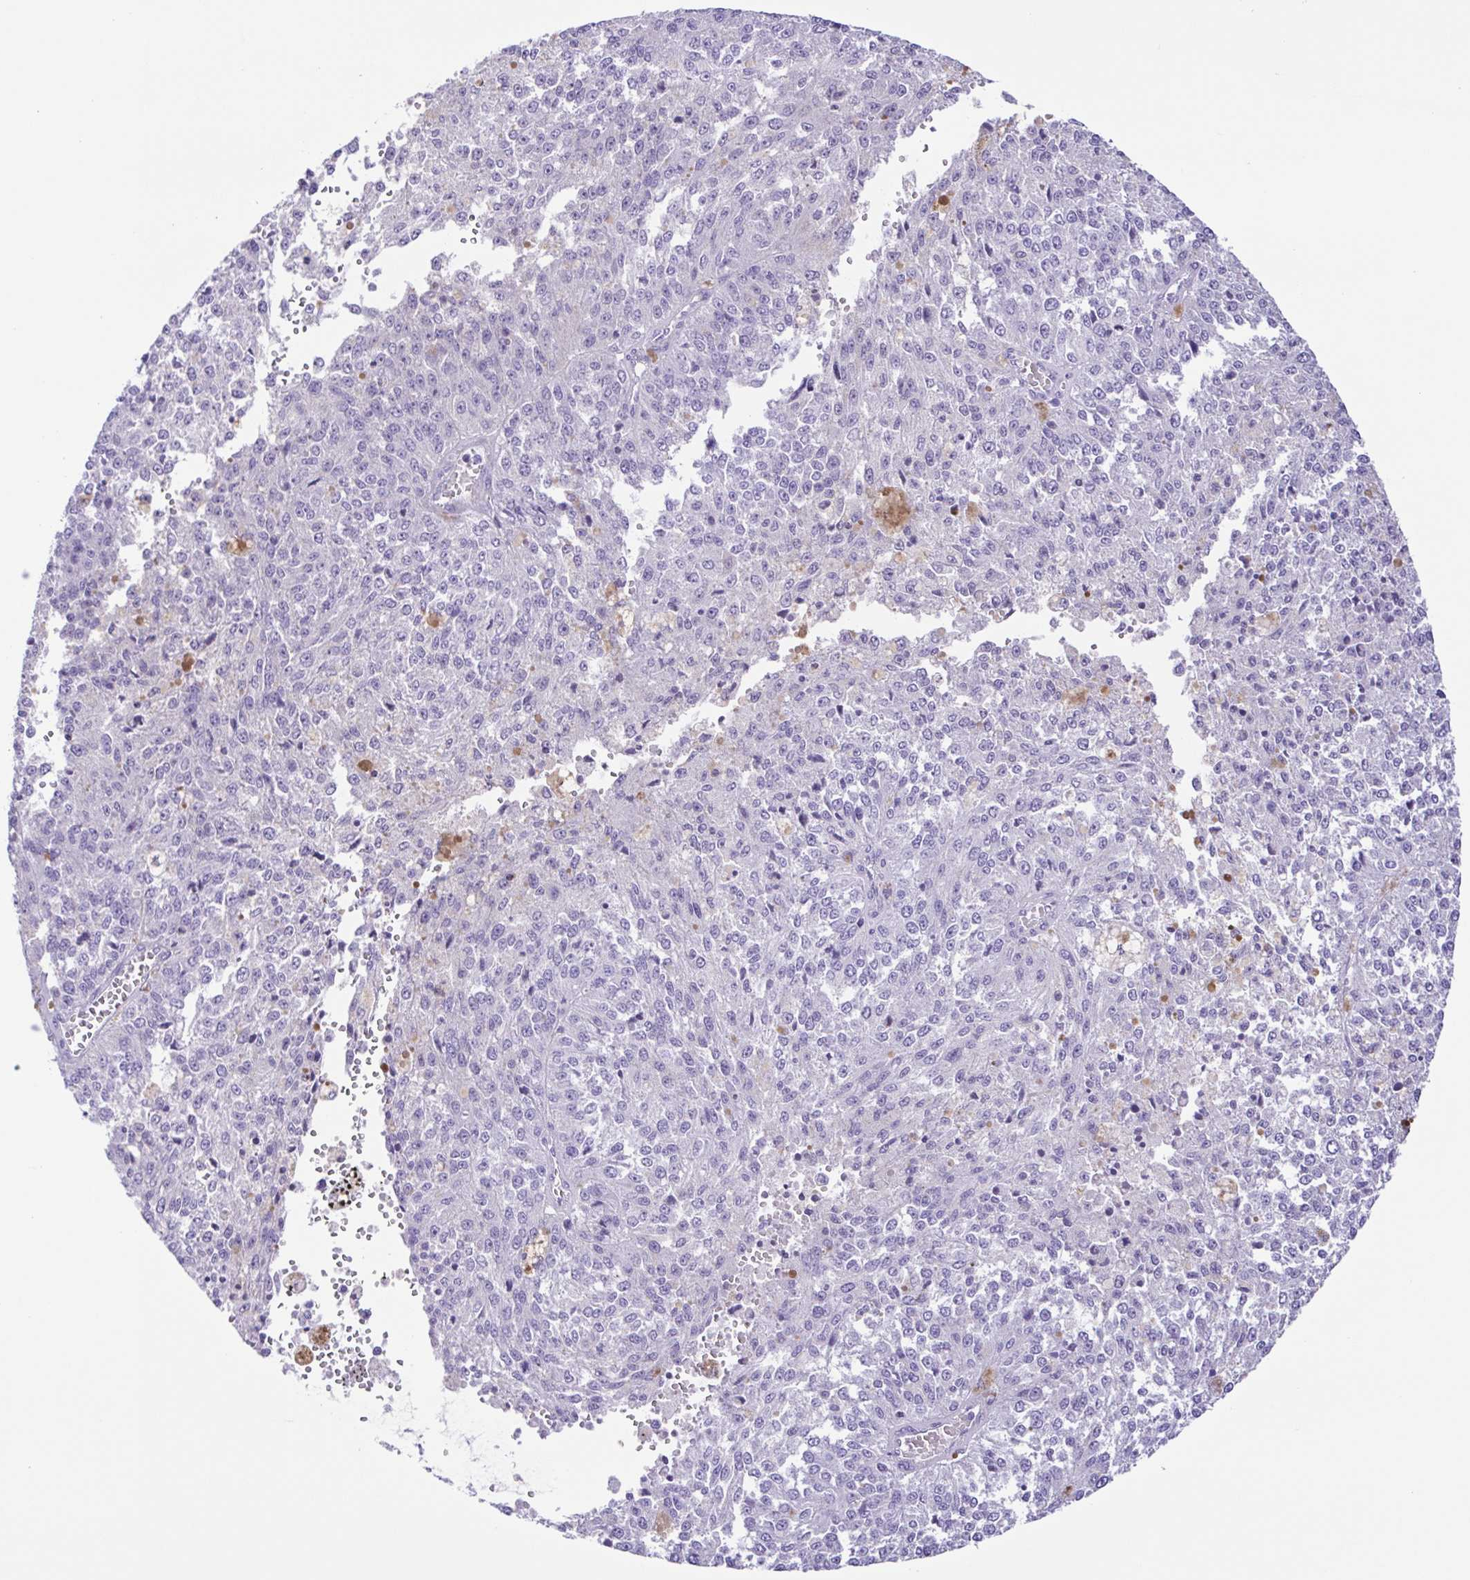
{"staining": {"intensity": "negative", "quantity": "none", "location": "none"}, "tissue": "melanoma", "cell_type": "Tumor cells", "image_type": "cancer", "snomed": [{"axis": "morphology", "description": "Malignant melanoma, Metastatic site"}, {"axis": "topography", "description": "Lymph node"}], "caption": "DAB immunohistochemical staining of human melanoma displays no significant expression in tumor cells.", "gene": "ISM2", "patient": {"sex": "female", "age": 64}}